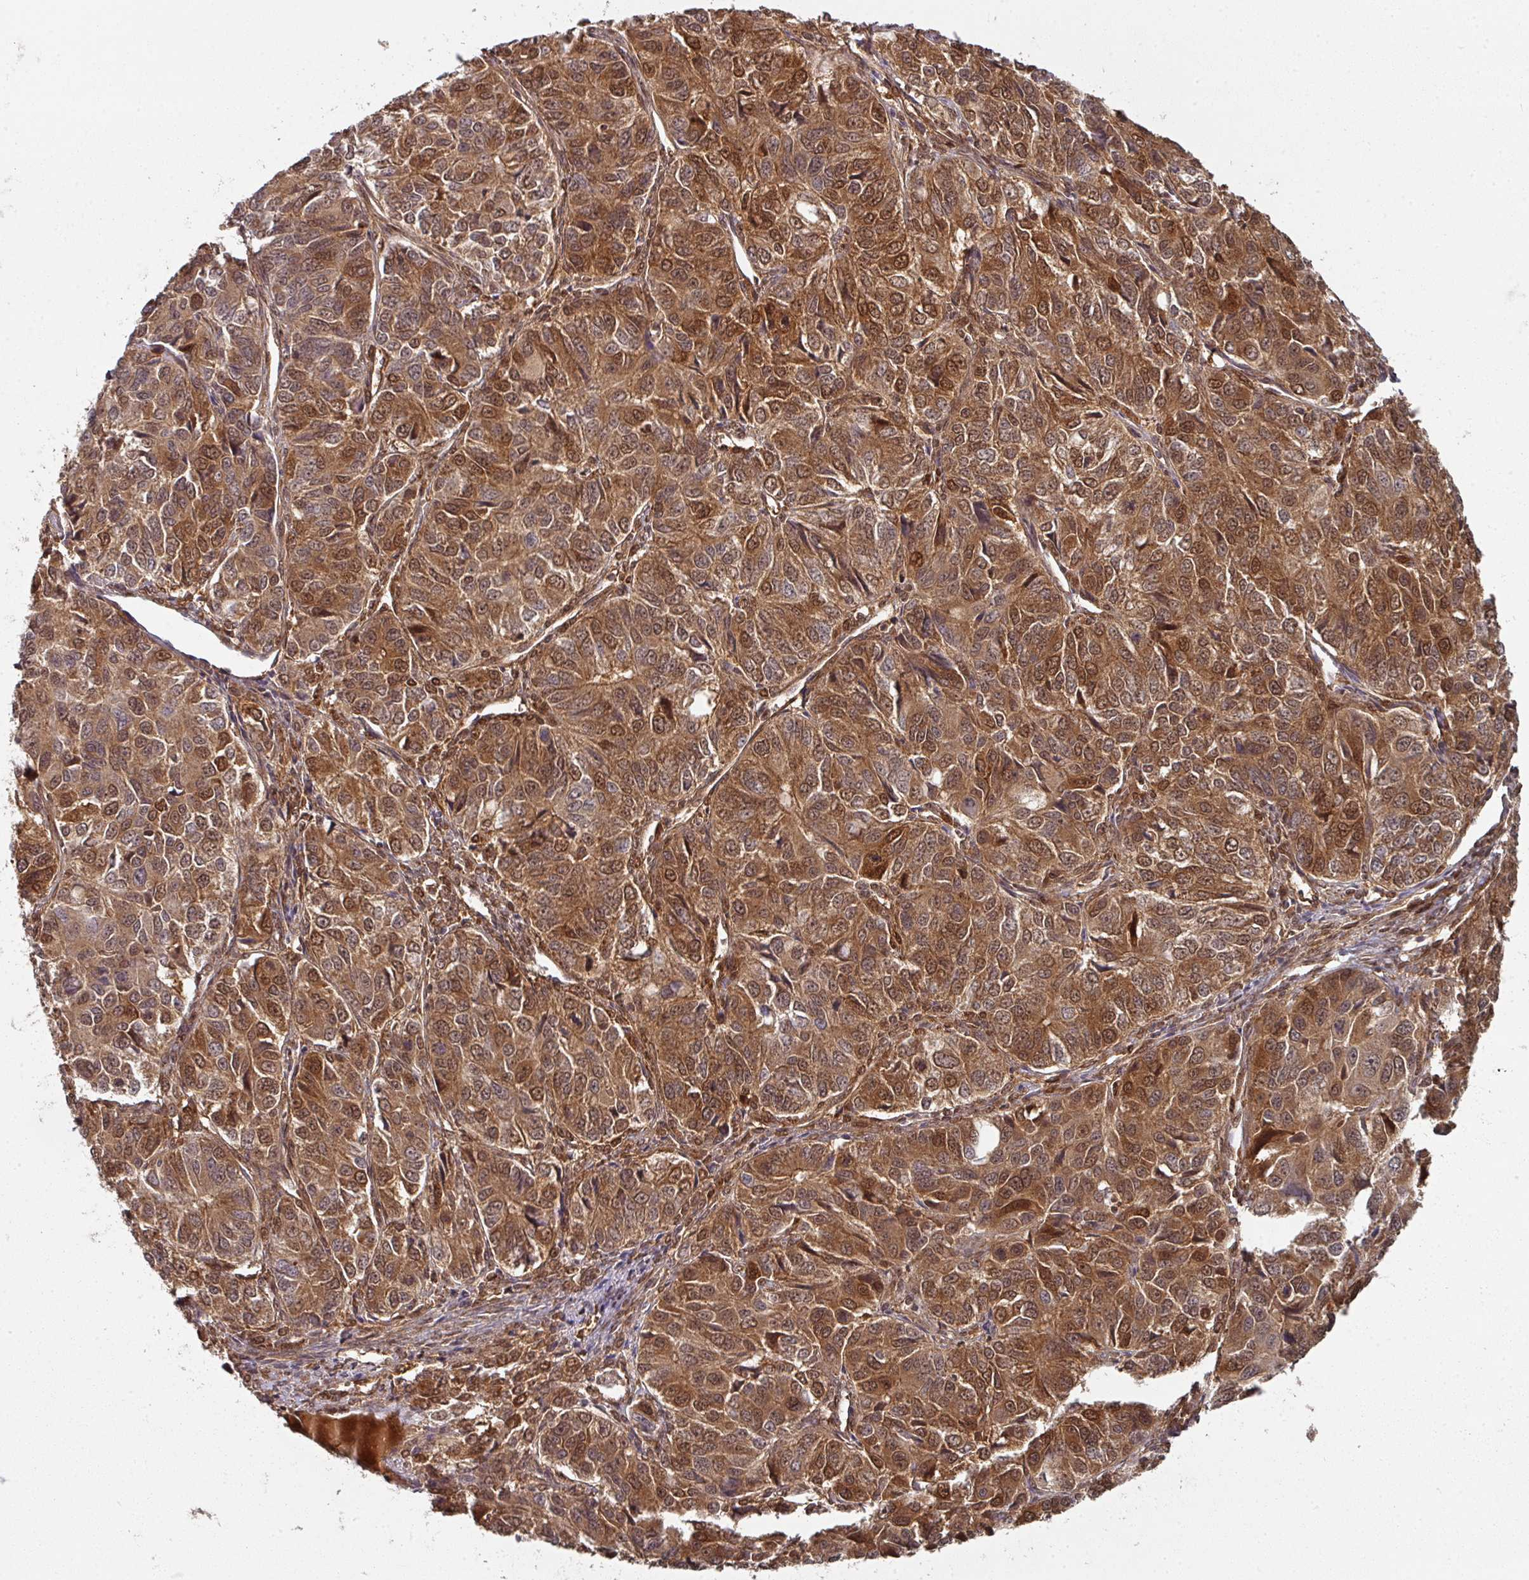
{"staining": {"intensity": "strong", "quantity": ">75%", "location": "cytoplasmic/membranous,nuclear"}, "tissue": "ovarian cancer", "cell_type": "Tumor cells", "image_type": "cancer", "snomed": [{"axis": "morphology", "description": "Carcinoma, endometroid"}, {"axis": "topography", "description": "Ovary"}], "caption": "Ovarian endometroid carcinoma stained with DAB (3,3'-diaminobenzidine) immunohistochemistry (IHC) exhibits high levels of strong cytoplasmic/membranous and nuclear positivity in approximately >75% of tumor cells.", "gene": "EIF4EBP2", "patient": {"sex": "female", "age": 51}}